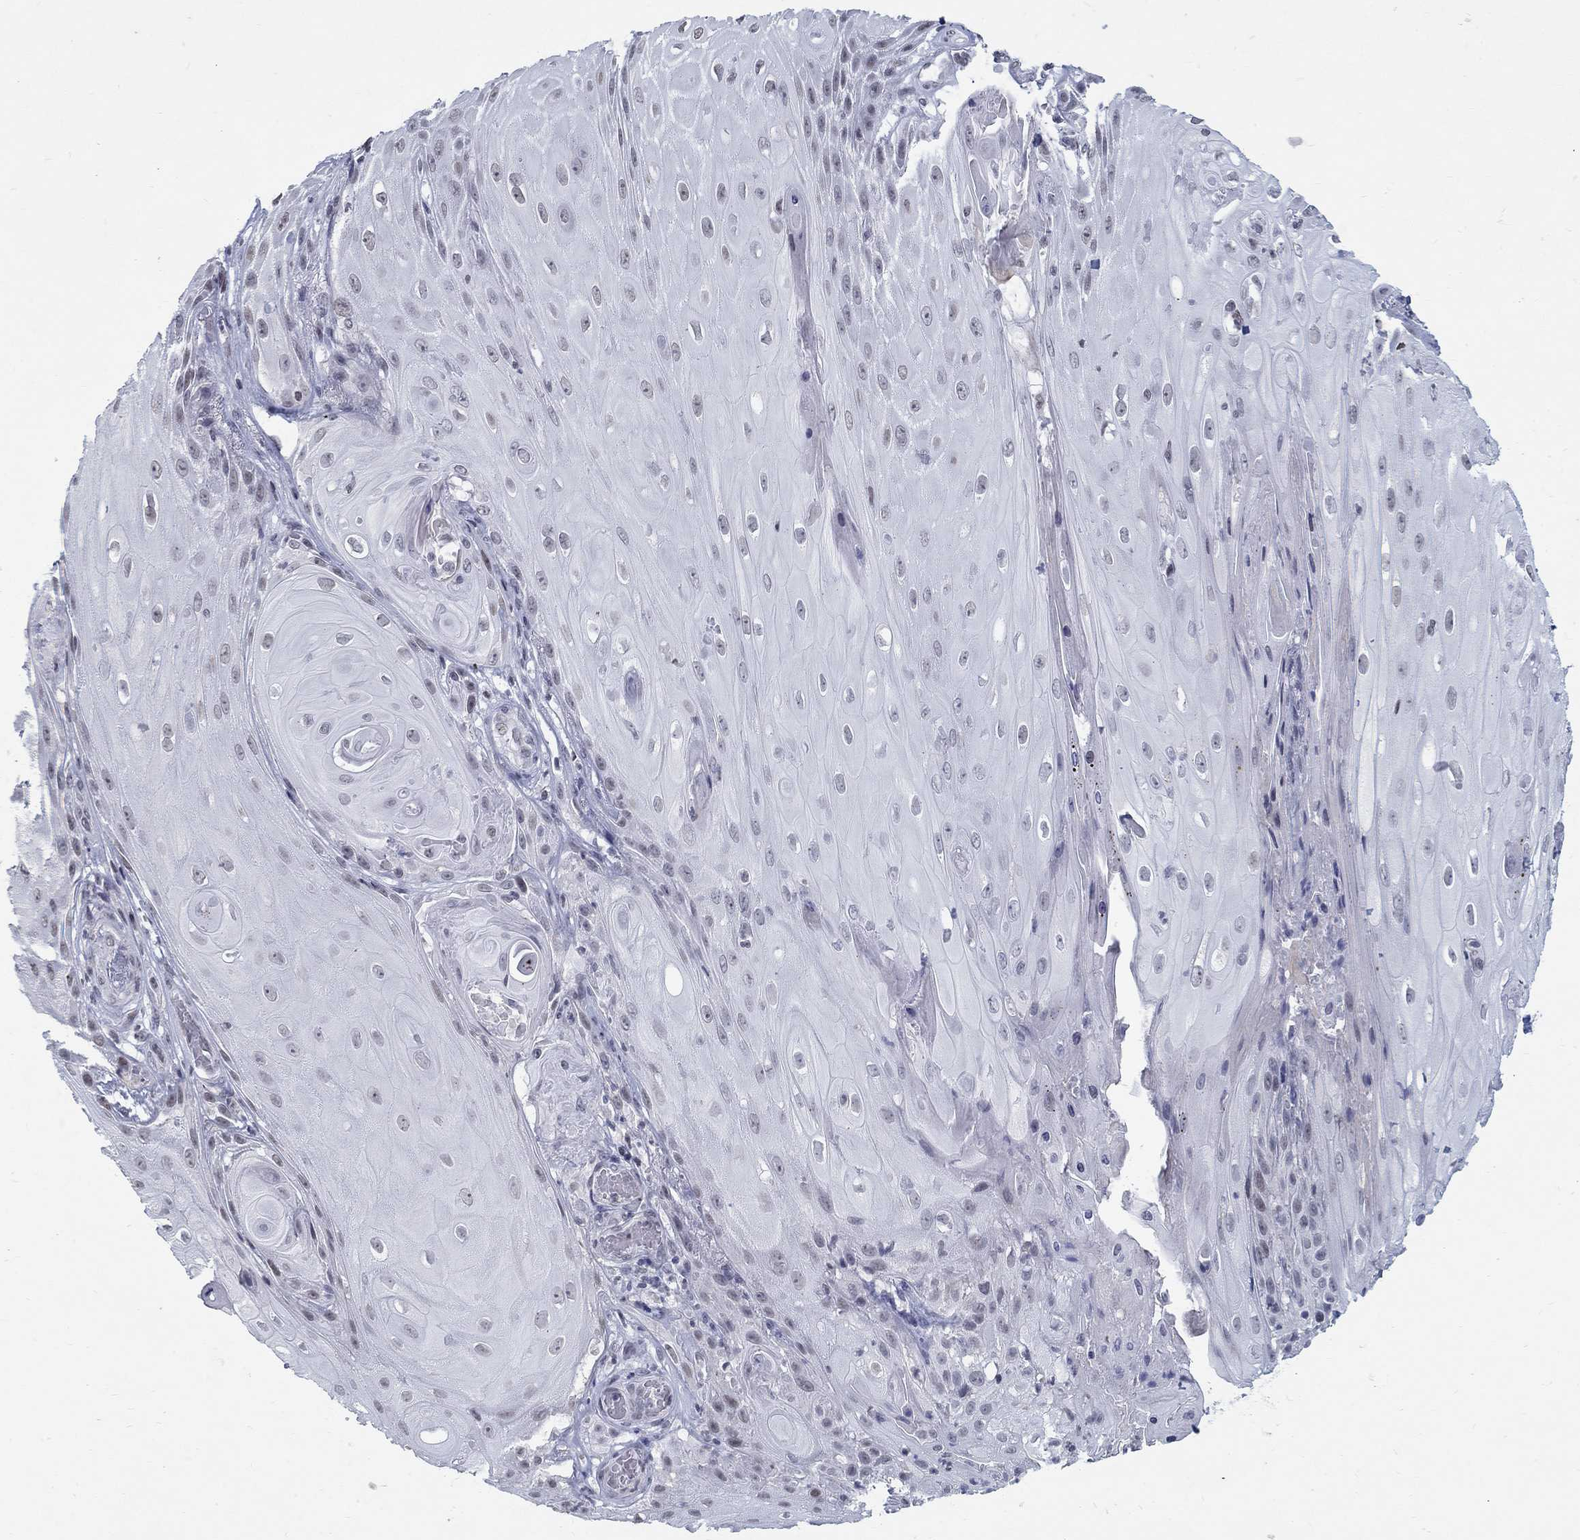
{"staining": {"intensity": "negative", "quantity": "none", "location": "none"}, "tissue": "skin cancer", "cell_type": "Tumor cells", "image_type": "cancer", "snomed": [{"axis": "morphology", "description": "Squamous cell carcinoma, NOS"}, {"axis": "topography", "description": "Skin"}], "caption": "Histopathology image shows no significant protein staining in tumor cells of skin squamous cell carcinoma.", "gene": "BHLHE22", "patient": {"sex": "male", "age": 62}}